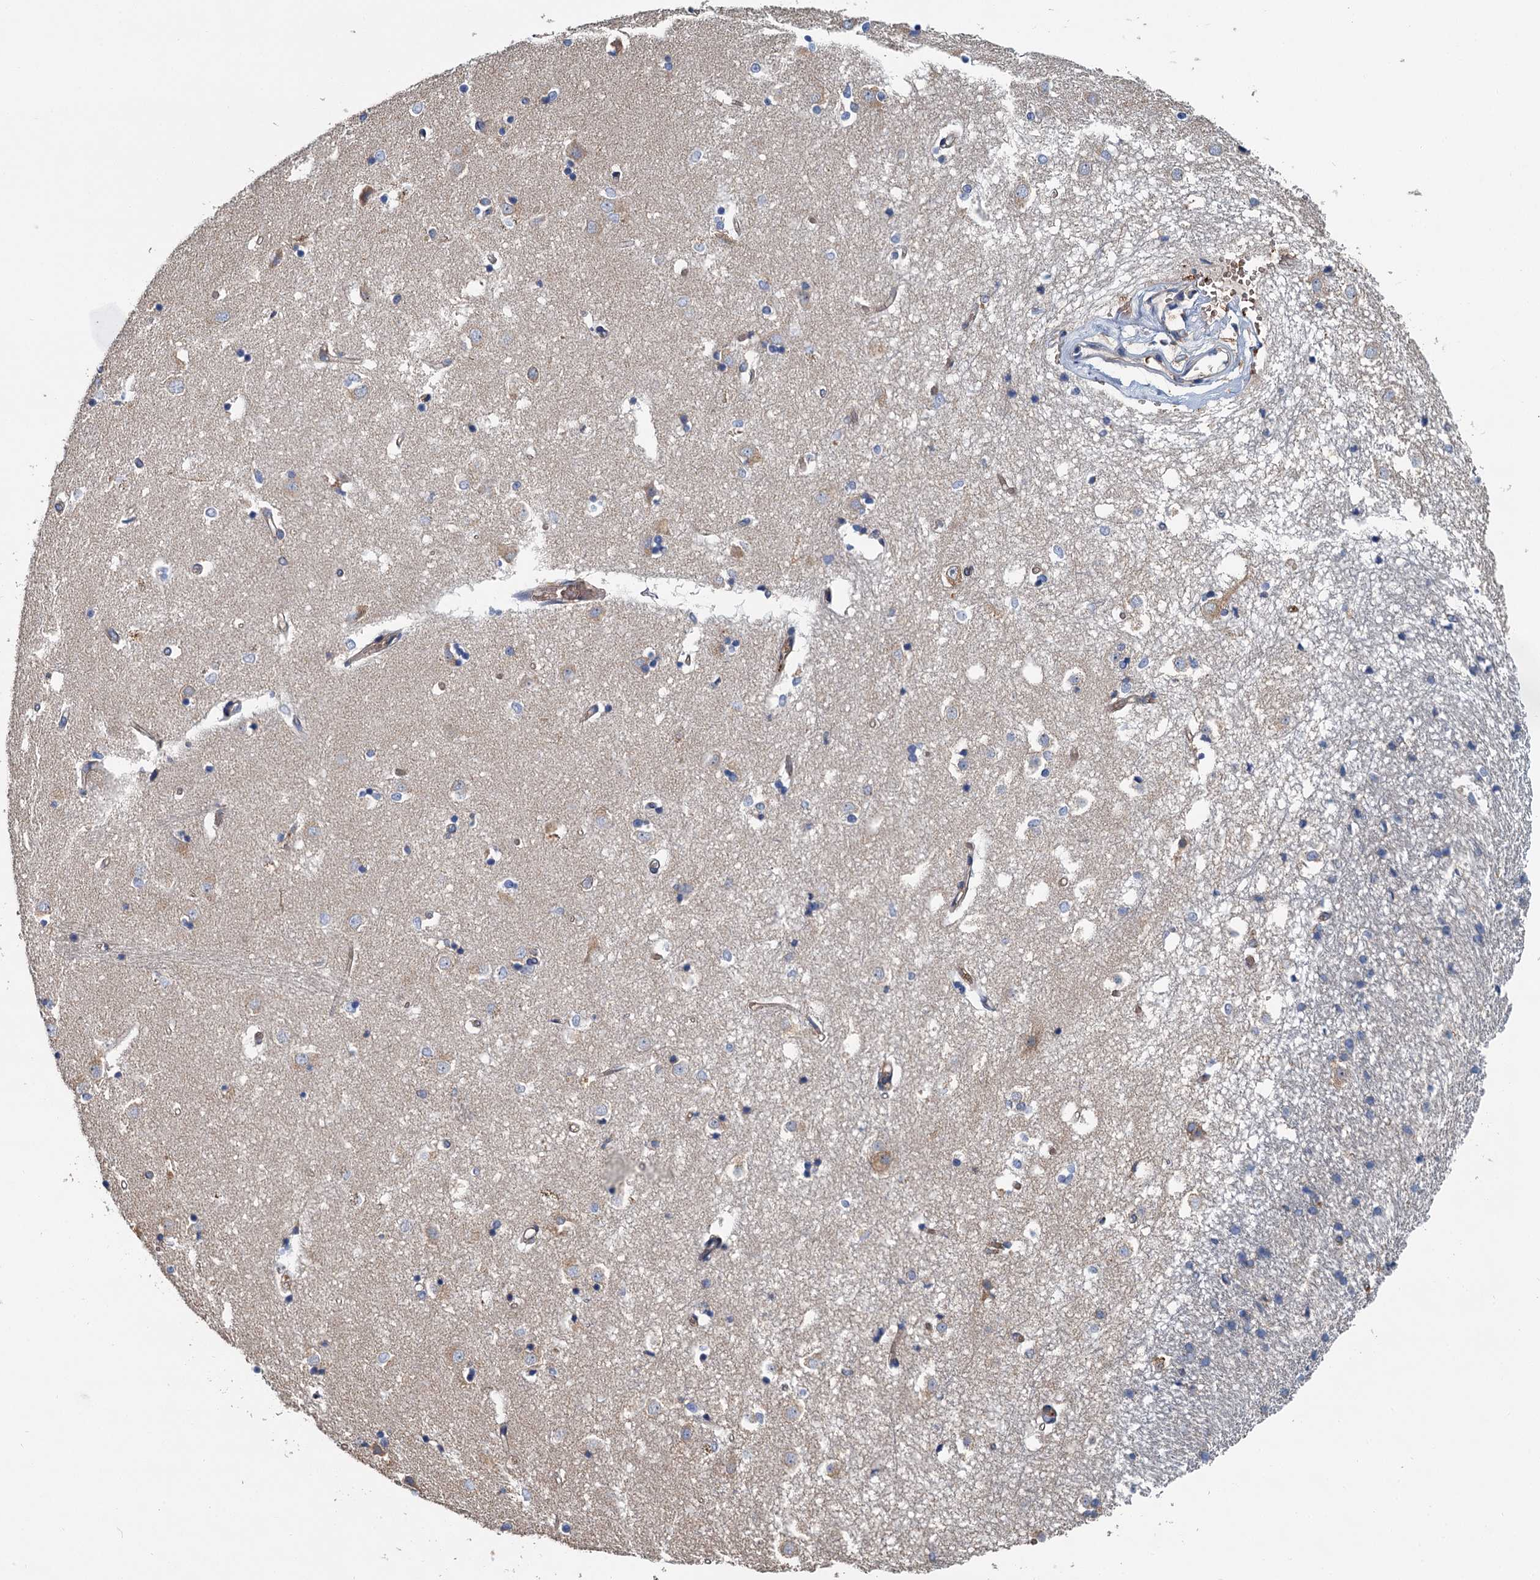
{"staining": {"intensity": "weak", "quantity": "<25%", "location": "cytoplasmic/membranous"}, "tissue": "caudate", "cell_type": "Glial cells", "image_type": "normal", "snomed": [{"axis": "morphology", "description": "Normal tissue, NOS"}, {"axis": "topography", "description": "Lateral ventricle wall"}], "caption": "Glial cells show no significant positivity in benign caudate. The staining was performed using DAB (3,3'-diaminobenzidine) to visualize the protein expression in brown, while the nuclei were stained in blue with hematoxylin (Magnification: 20x).", "gene": "PPIP5K1", "patient": {"sex": "male", "age": 45}}